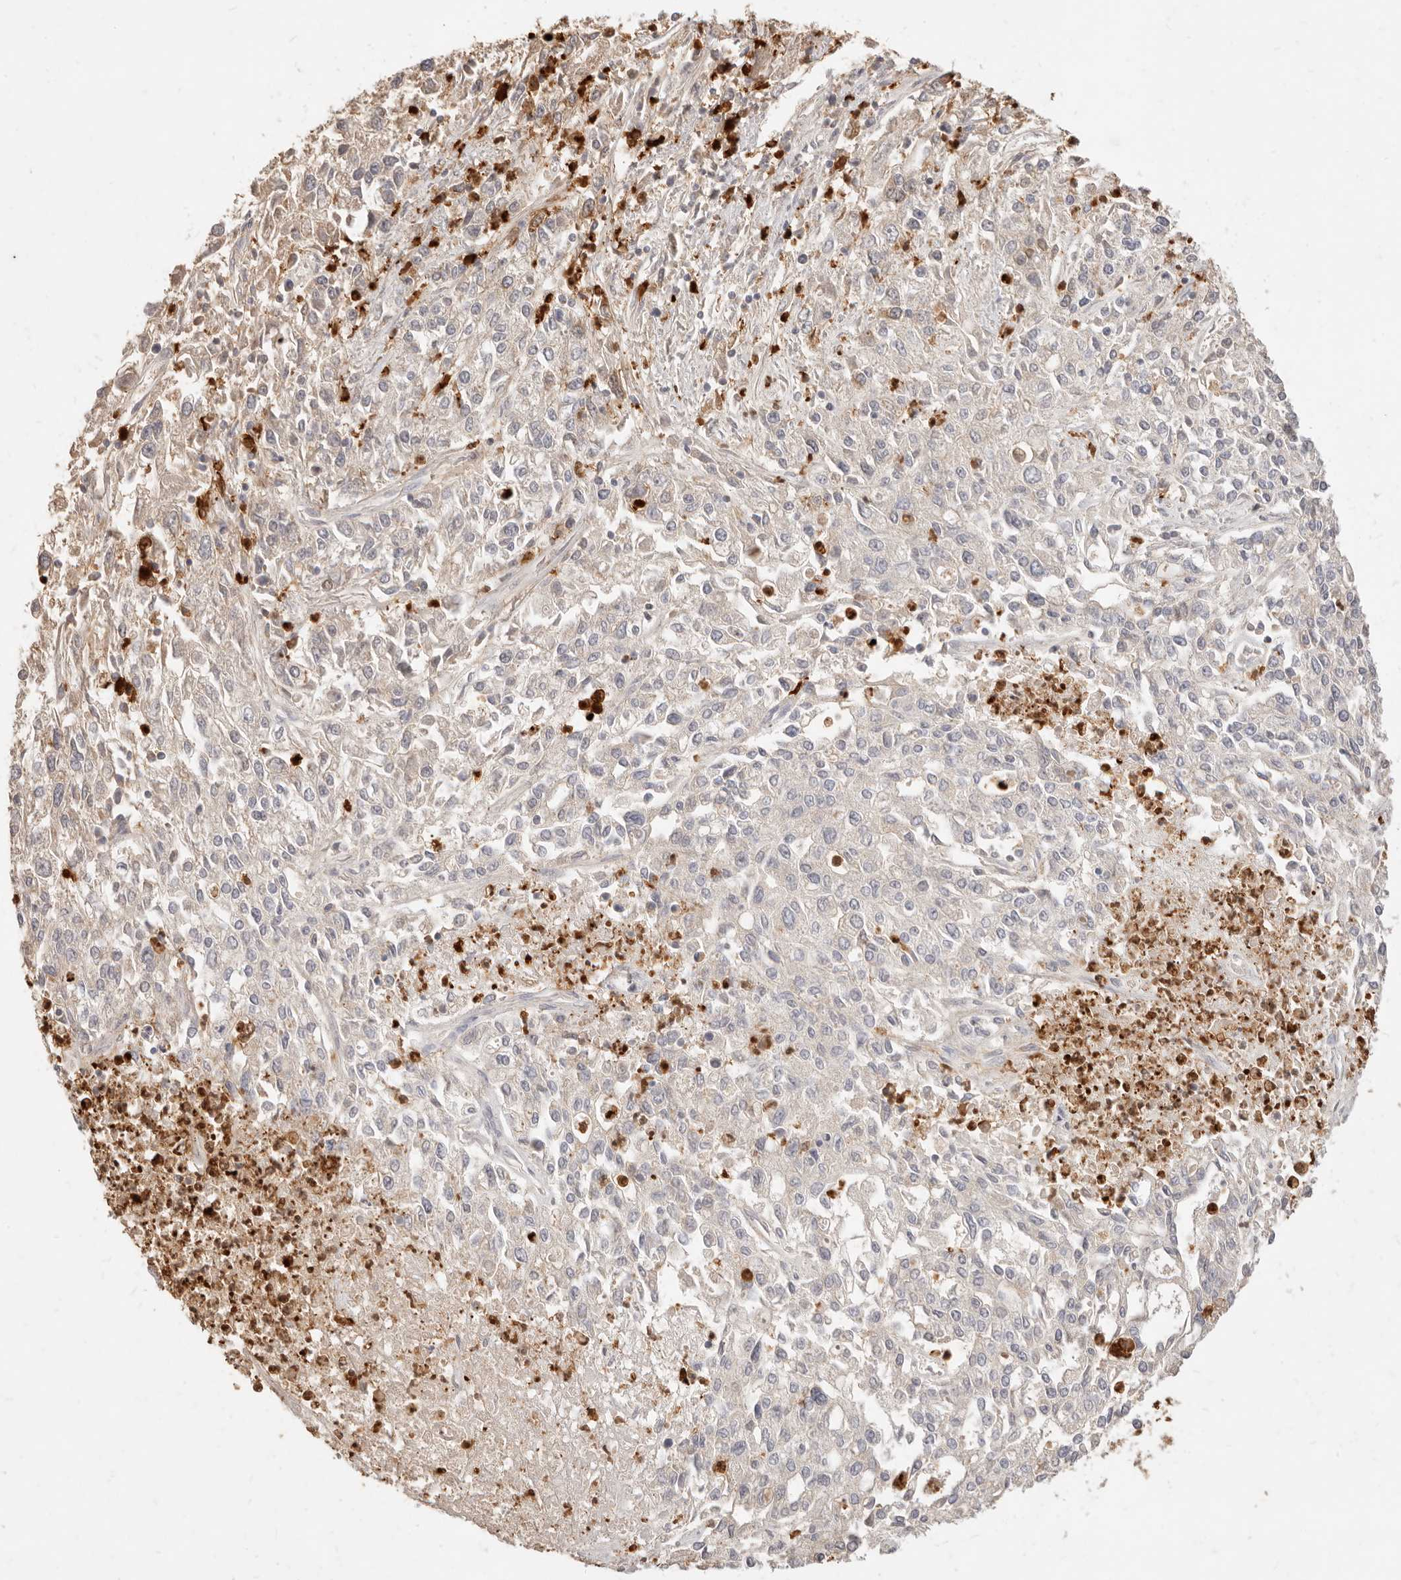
{"staining": {"intensity": "negative", "quantity": "none", "location": "none"}, "tissue": "endometrial cancer", "cell_type": "Tumor cells", "image_type": "cancer", "snomed": [{"axis": "morphology", "description": "Adenocarcinoma, NOS"}, {"axis": "topography", "description": "Endometrium"}], "caption": "A high-resolution micrograph shows immunohistochemistry staining of endometrial cancer (adenocarcinoma), which exhibits no significant staining in tumor cells. (Immunohistochemistry, brightfield microscopy, high magnification).", "gene": "TMTC2", "patient": {"sex": "female", "age": 49}}